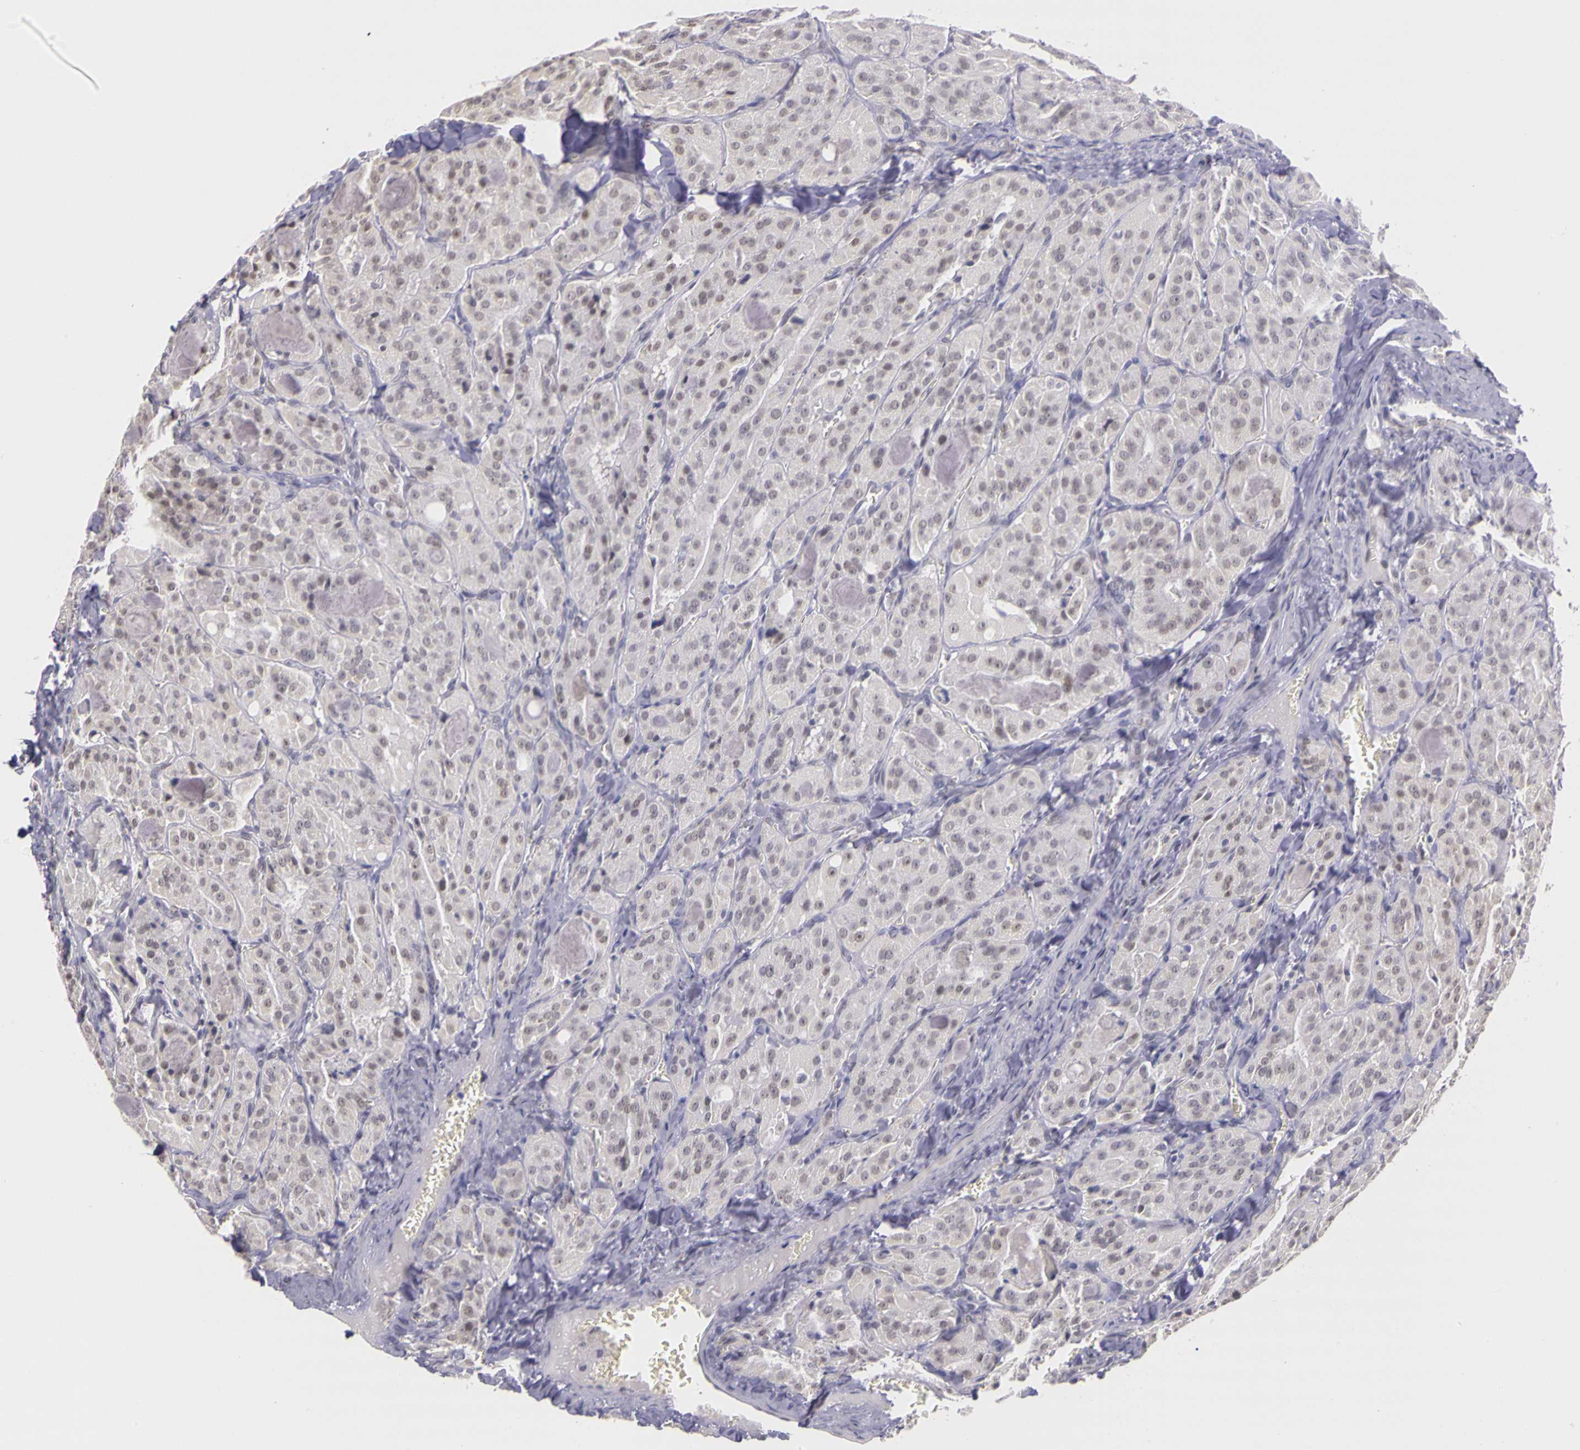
{"staining": {"intensity": "weak", "quantity": "25%-75%", "location": "nuclear"}, "tissue": "thyroid cancer", "cell_type": "Tumor cells", "image_type": "cancer", "snomed": [{"axis": "morphology", "description": "Carcinoma, NOS"}, {"axis": "topography", "description": "Thyroid gland"}], "caption": "Thyroid cancer (carcinoma) was stained to show a protein in brown. There is low levels of weak nuclear expression in about 25%-75% of tumor cells.", "gene": "WDR13", "patient": {"sex": "male", "age": 76}}